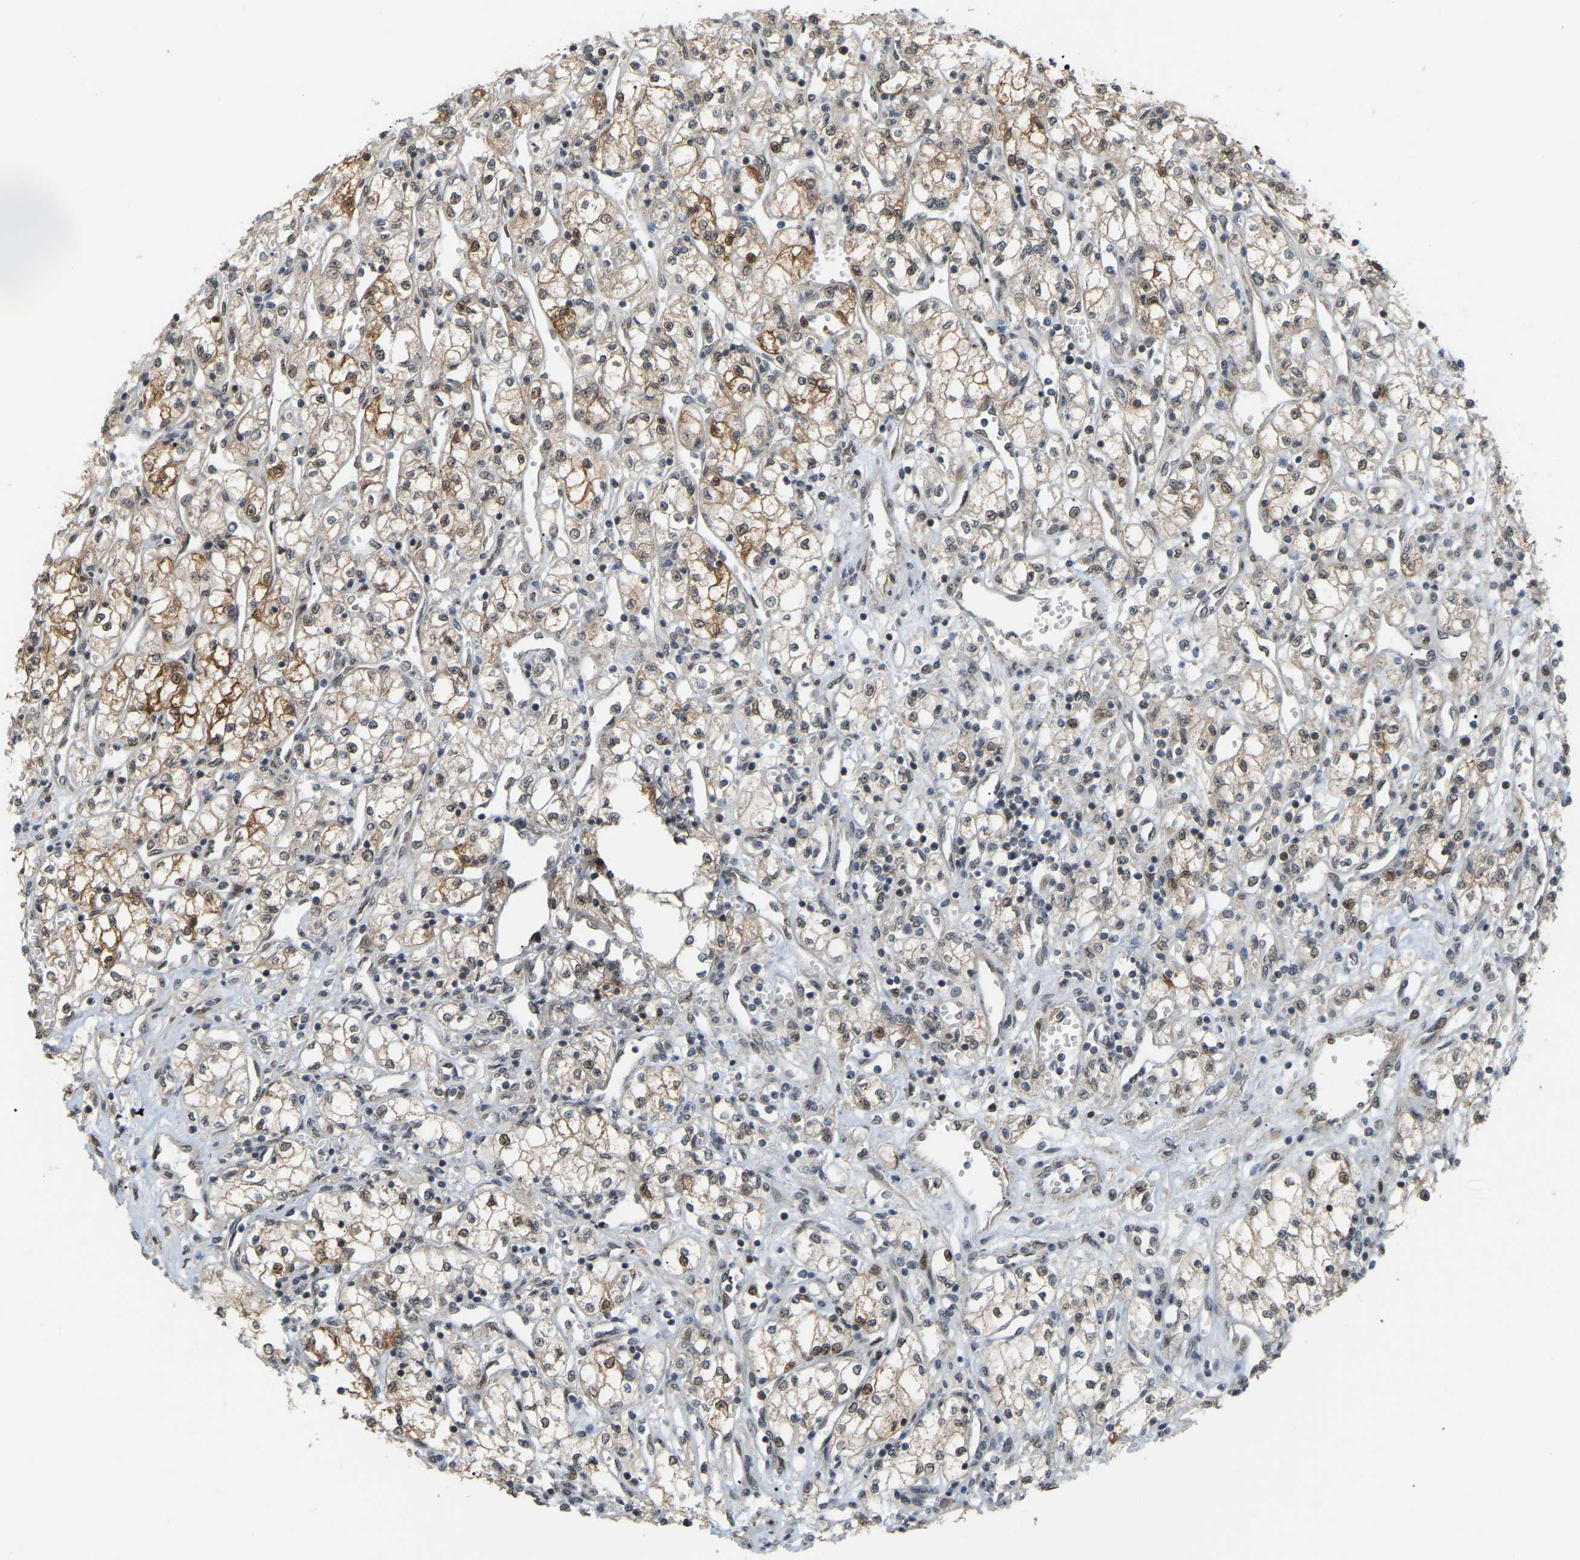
{"staining": {"intensity": "moderate", "quantity": "25%-75%", "location": "cytoplasmic/membranous,nuclear"}, "tissue": "renal cancer", "cell_type": "Tumor cells", "image_type": "cancer", "snomed": [{"axis": "morphology", "description": "Adenocarcinoma, NOS"}, {"axis": "topography", "description": "Kidney"}], "caption": "There is medium levels of moderate cytoplasmic/membranous and nuclear staining in tumor cells of renal adenocarcinoma, as demonstrated by immunohistochemical staining (brown color).", "gene": "CROT", "patient": {"sex": "male", "age": 59}}